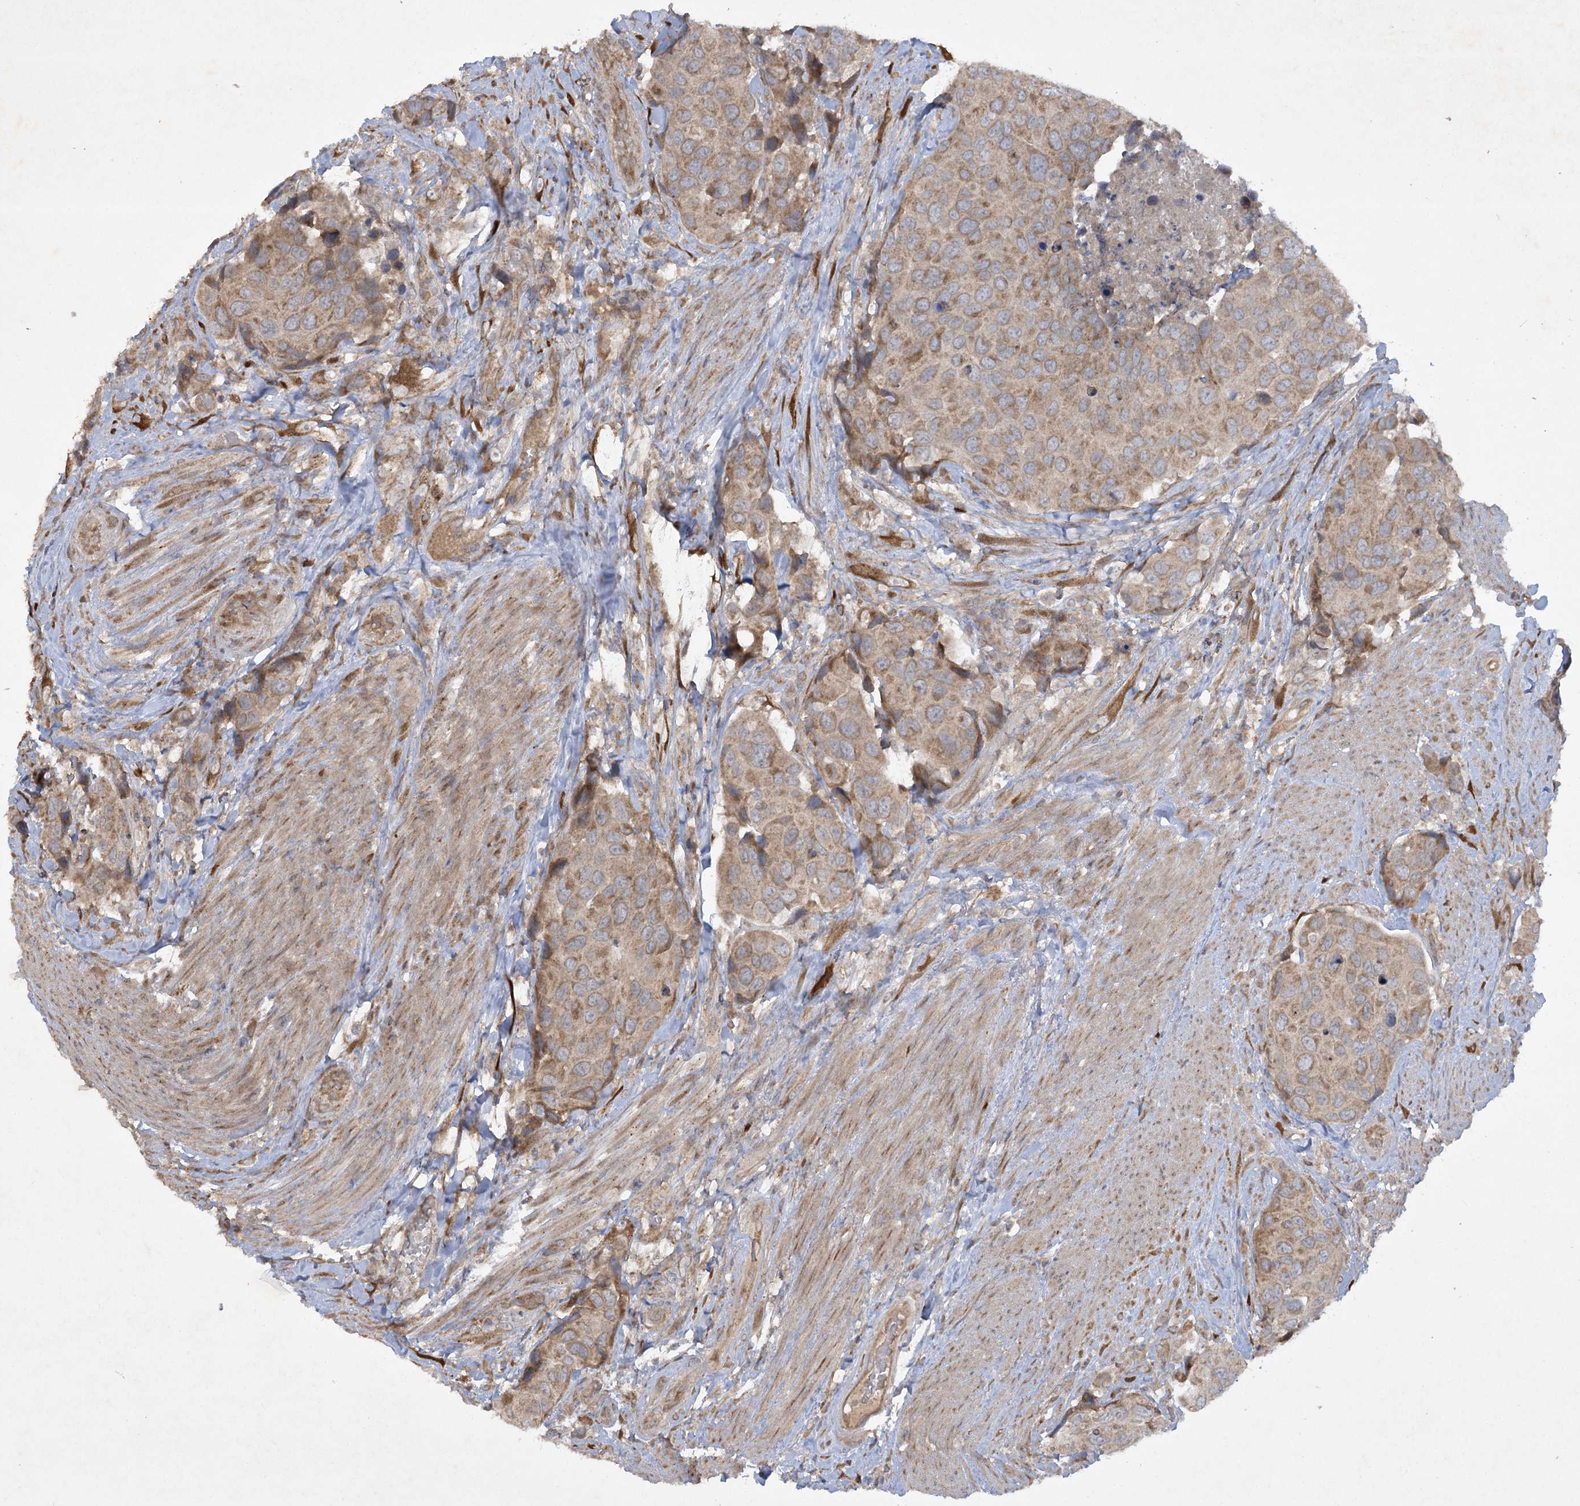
{"staining": {"intensity": "moderate", "quantity": ">75%", "location": "cytoplasmic/membranous"}, "tissue": "urothelial cancer", "cell_type": "Tumor cells", "image_type": "cancer", "snomed": [{"axis": "morphology", "description": "Urothelial carcinoma, High grade"}, {"axis": "topography", "description": "Urinary bladder"}], "caption": "A high-resolution image shows immunohistochemistry (IHC) staining of urothelial carcinoma (high-grade), which demonstrates moderate cytoplasmic/membranous expression in approximately >75% of tumor cells.", "gene": "TRAF3IP1", "patient": {"sex": "male", "age": 74}}